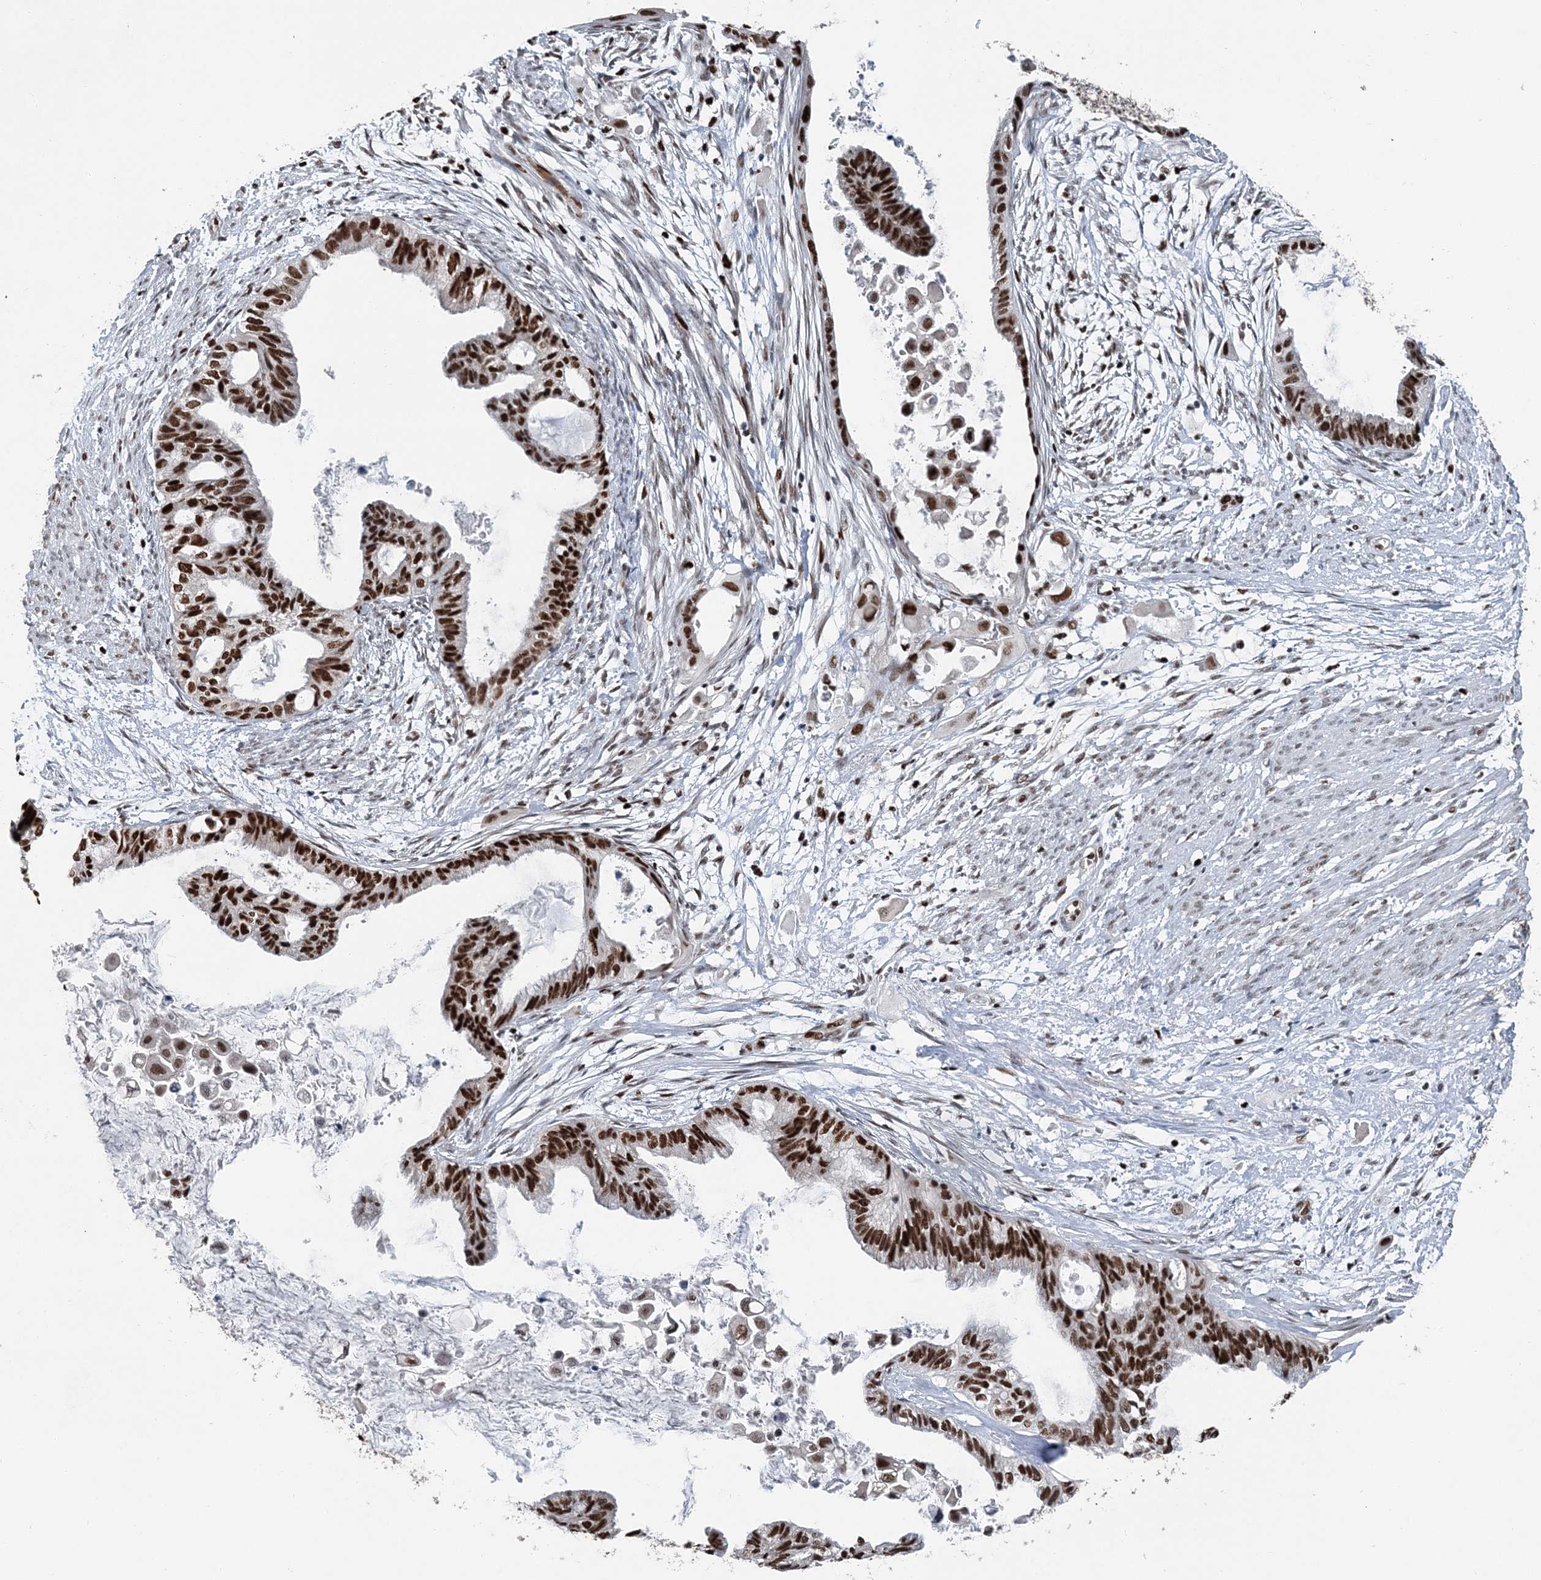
{"staining": {"intensity": "strong", "quantity": ">75%", "location": "nuclear"}, "tissue": "cervical cancer", "cell_type": "Tumor cells", "image_type": "cancer", "snomed": [{"axis": "morphology", "description": "Normal tissue, NOS"}, {"axis": "morphology", "description": "Adenocarcinoma, NOS"}, {"axis": "topography", "description": "Cervix"}, {"axis": "topography", "description": "Endometrium"}], "caption": "Tumor cells show strong nuclear expression in approximately >75% of cells in cervical adenocarcinoma. The staining was performed using DAB (3,3'-diaminobenzidine), with brown indicating positive protein expression. Nuclei are stained blue with hematoxylin.", "gene": "HAT1", "patient": {"sex": "female", "age": 86}}